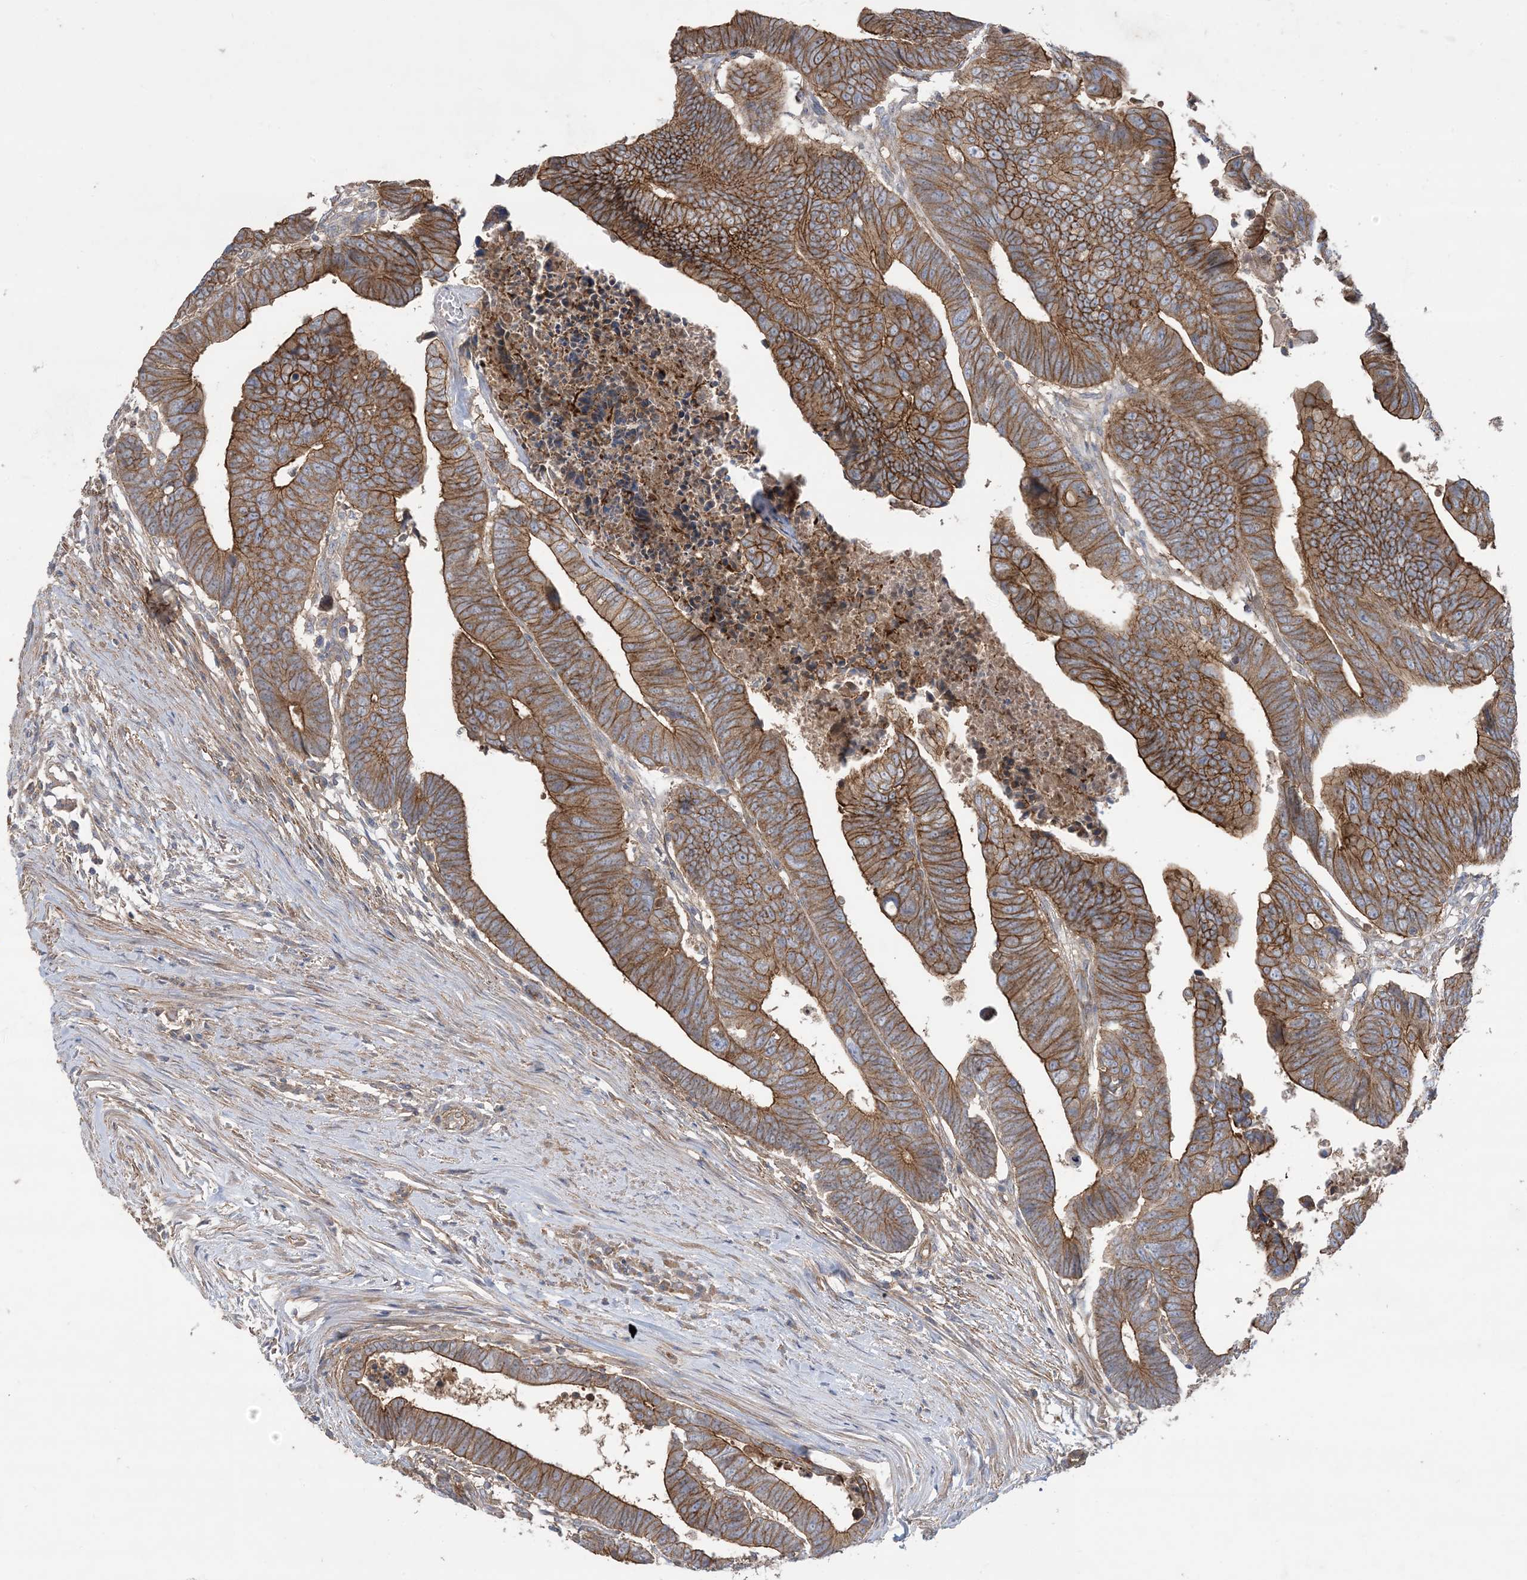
{"staining": {"intensity": "moderate", "quantity": ">75%", "location": "cytoplasmic/membranous"}, "tissue": "colorectal cancer", "cell_type": "Tumor cells", "image_type": "cancer", "snomed": [{"axis": "morphology", "description": "Adenocarcinoma, NOS"}, {"axis": "topography", "description": "Rectum"}], "caption": "This micrograph exhibits adenocarcinoma (colorectal) stained with IHC to label a protein in brown. The cytoplasmic/membranous of tumor cells show moderate positivity for the protein. Nuclei are counter-stained blue.", "gene": "CCNY", "patient": {"sex": "female", "age": 65}}